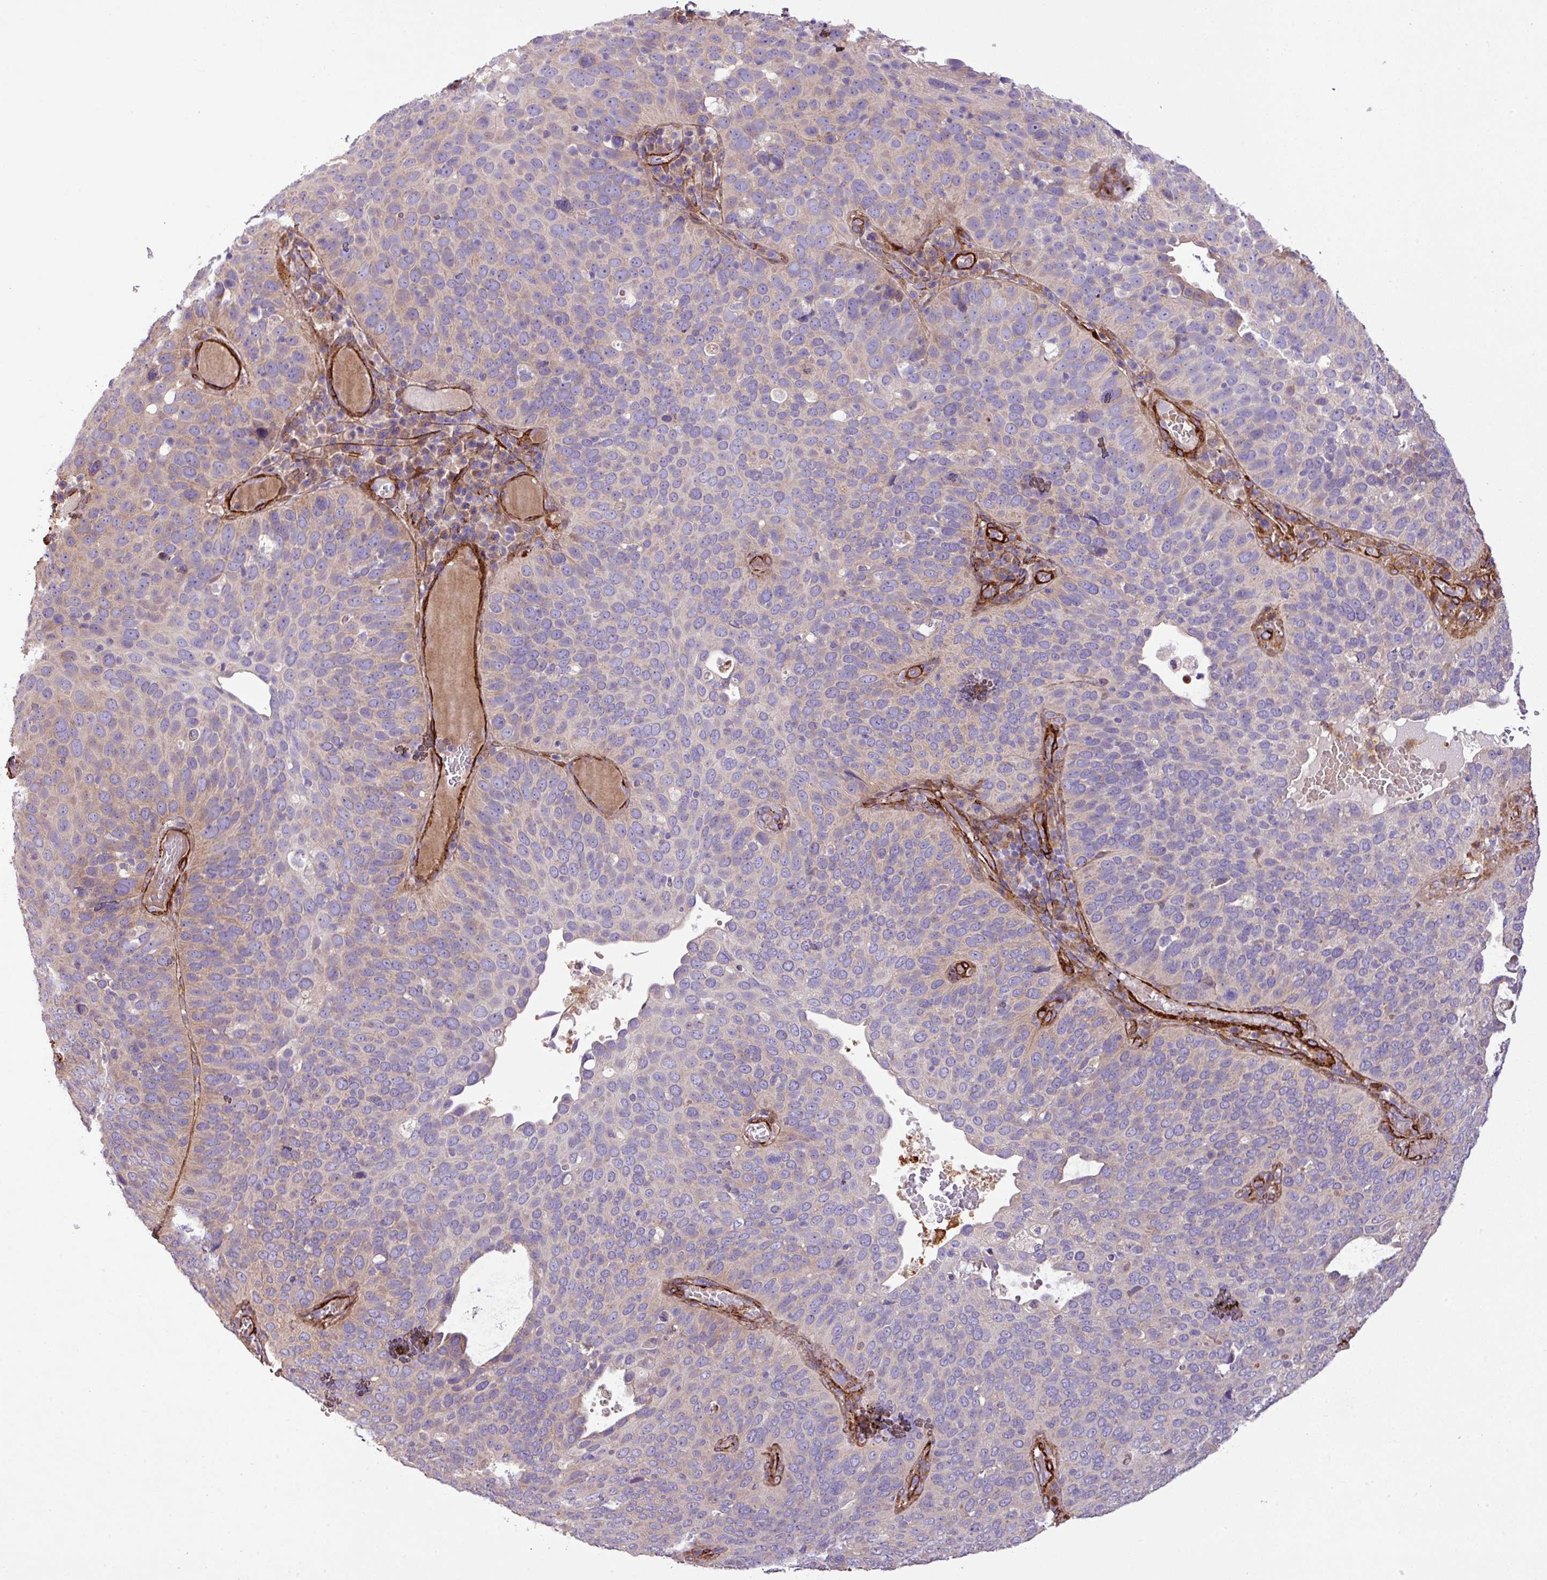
{"staining": {"intensity": "weak", "quantity": "<25%", "location": "cytoplasmic/membranous"}, "tissue": "cervical cancer", "cell_type": "Tumor cells", "image_type": "cancer", "snomed": [{"axis": "morphology", "description": "Squamous cell carcinoma, NOS"}, {"axis": "topography", "description": "Cervix"}], "caption": "This is an immunohistochemistry (IHC) histopathology image of cervical squamous cell carcinoma. There is no expression in tumor cells.", "gene": "FAM47E", "patient": {"sex": "female", "age": 36}}